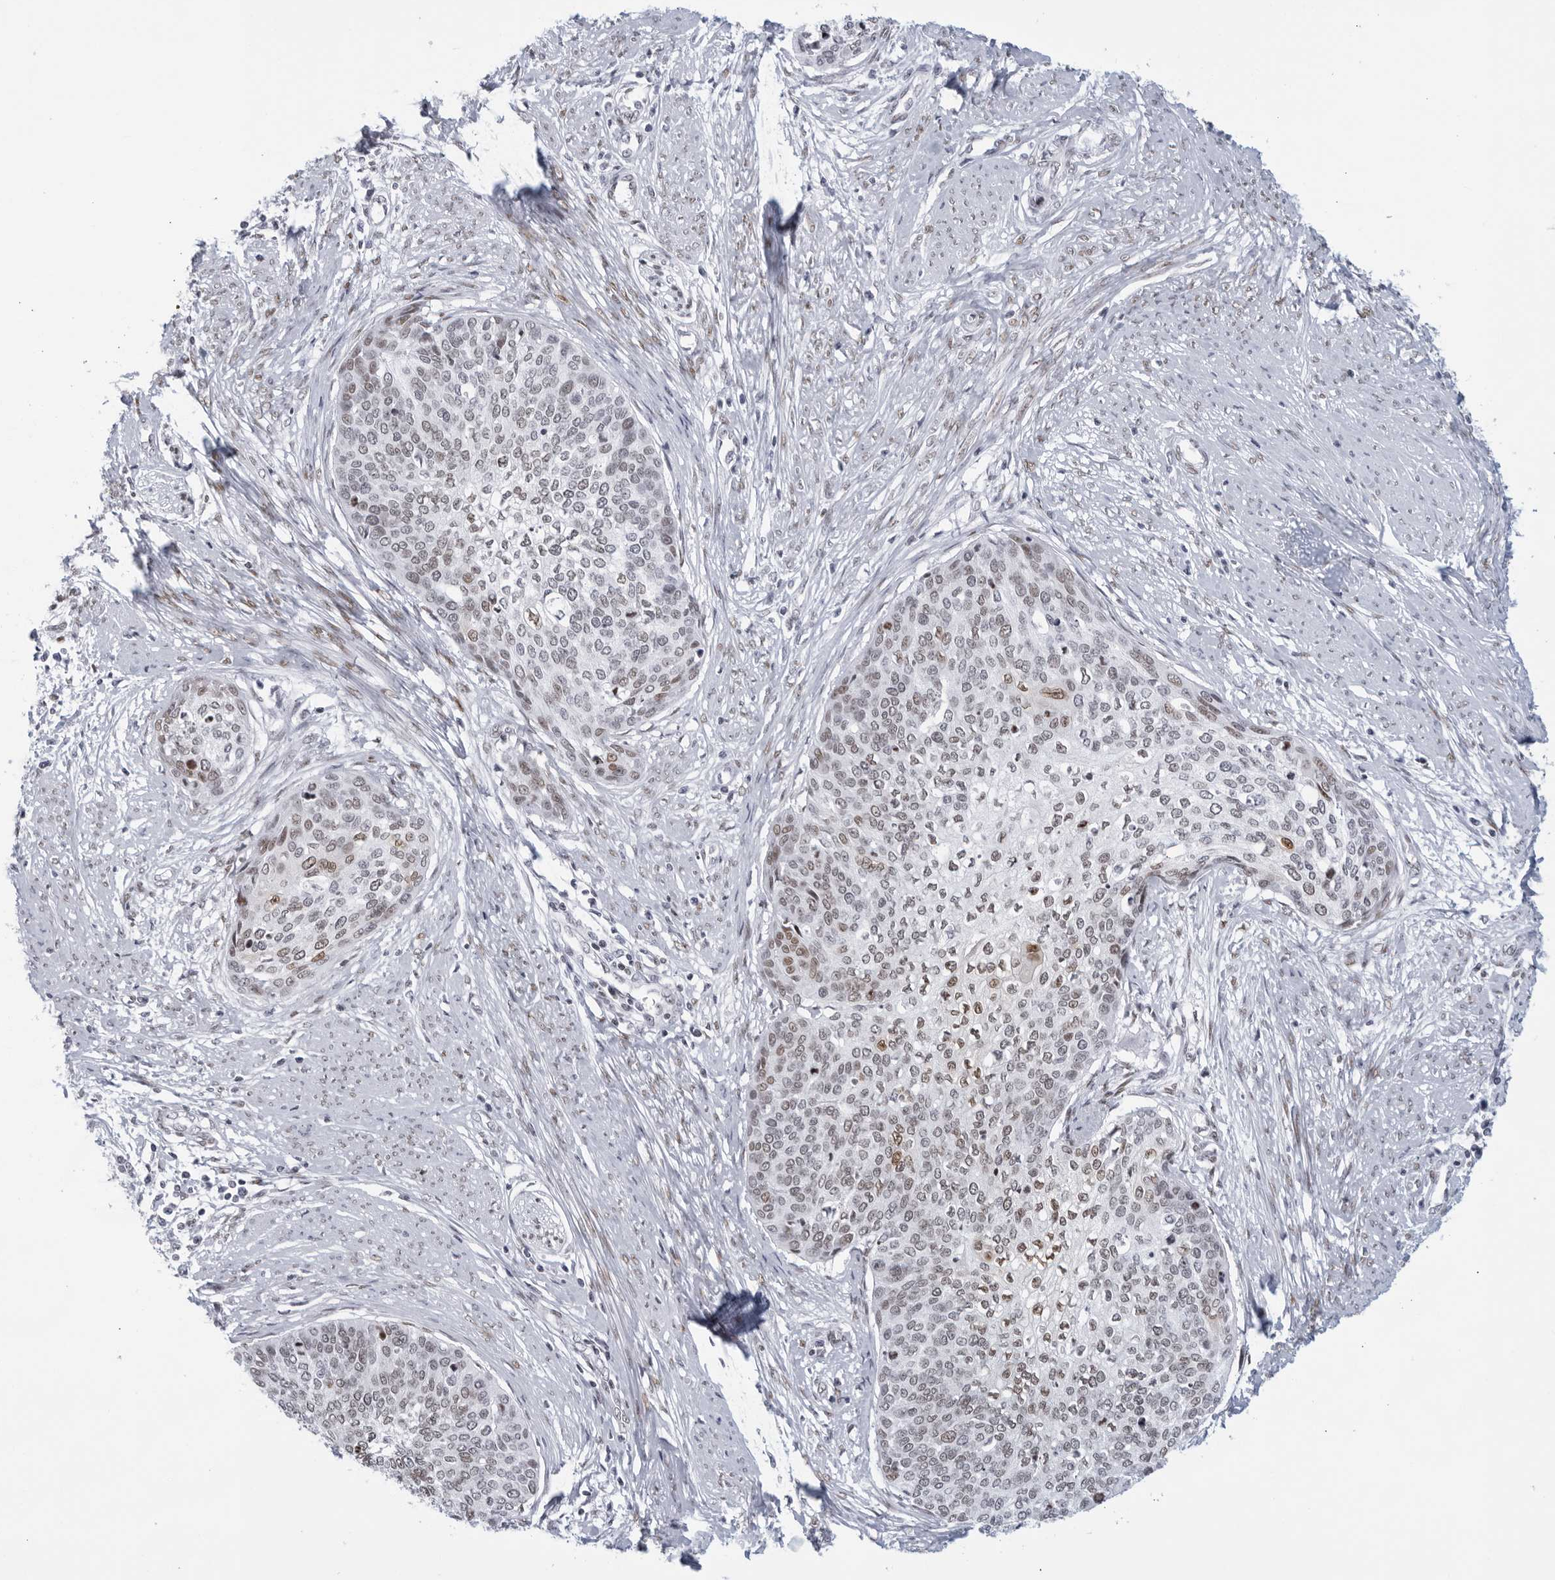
{"staining": {"intensity": "moderate", "quantity": "<25%", "location": "nuclear"}, "tissue": "cervical cancer", "cell_type": "Tumor cells", "image_type": "cancer", "snomed": [{"axis": "morphology", "description": "Squamous cell carcinoma, NOS"}, {"axis": "topography", "description": "Cervix"}], "caption": "Human cervical cancer stained with a protein marker shows moderate staining in tumor cells.", "gene": "HP1BP3", "patient": {"sex": "female", "age": 37}}